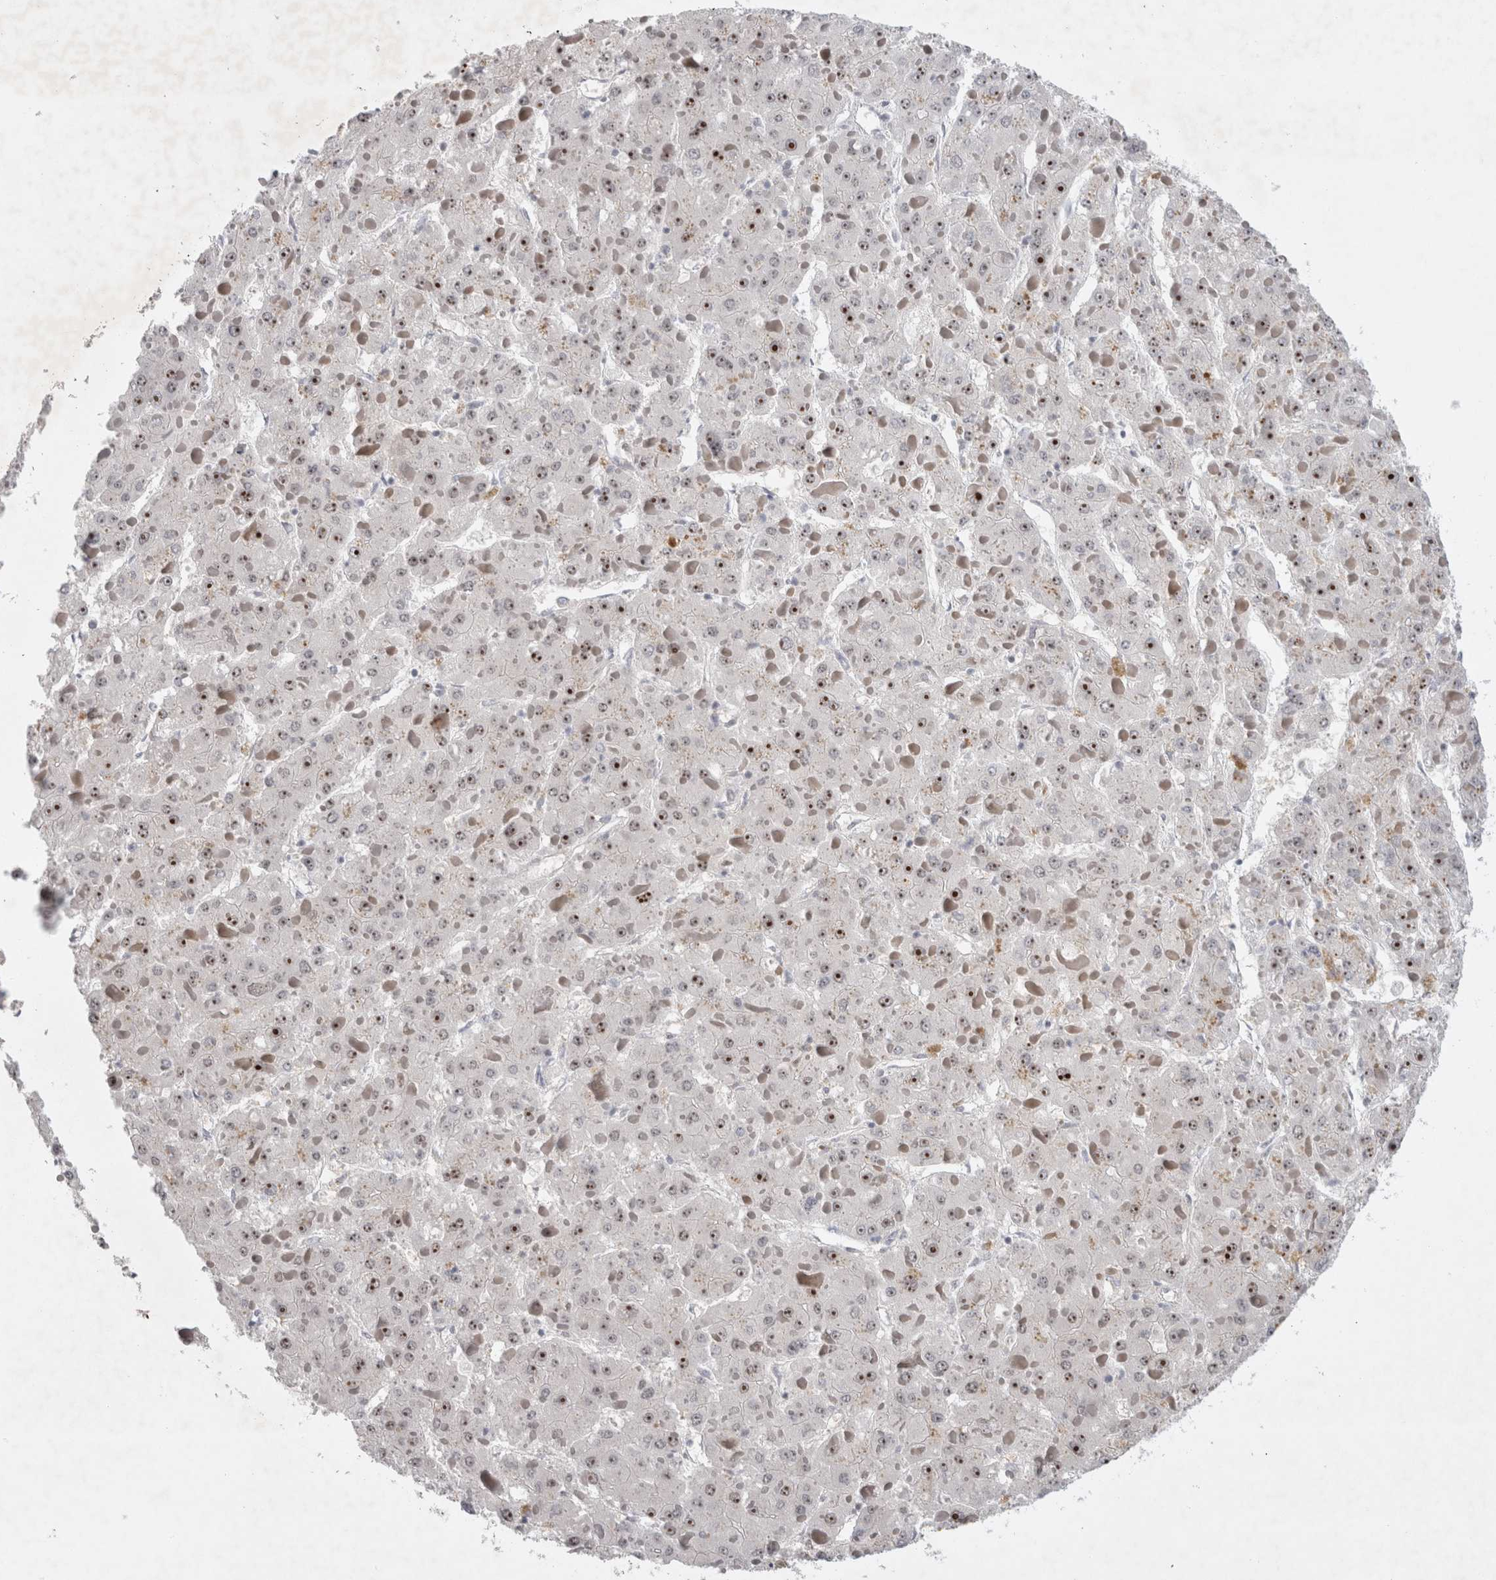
{"staining": {"intensity": "strong", "quantity": "25%-75%", "location": "nuclear"}, "tissue": "liver cancer", "cell_type": "Tumor cells", "image_type": "cancer", "snomed": [{"axis": "morphology", "description": "Carcinoma, Hepatocellular, NOS"}, {"axis": "topography", "description": "Liver"}], "caption": "Protein expression by immunohistochemistry shows strong nuclear positivity in approximately 25%-75% of tumor cells in hepatocellular carcinoma (liver).", "gene": "HESX1", "patient": {"sex": "female", "age": 73}}